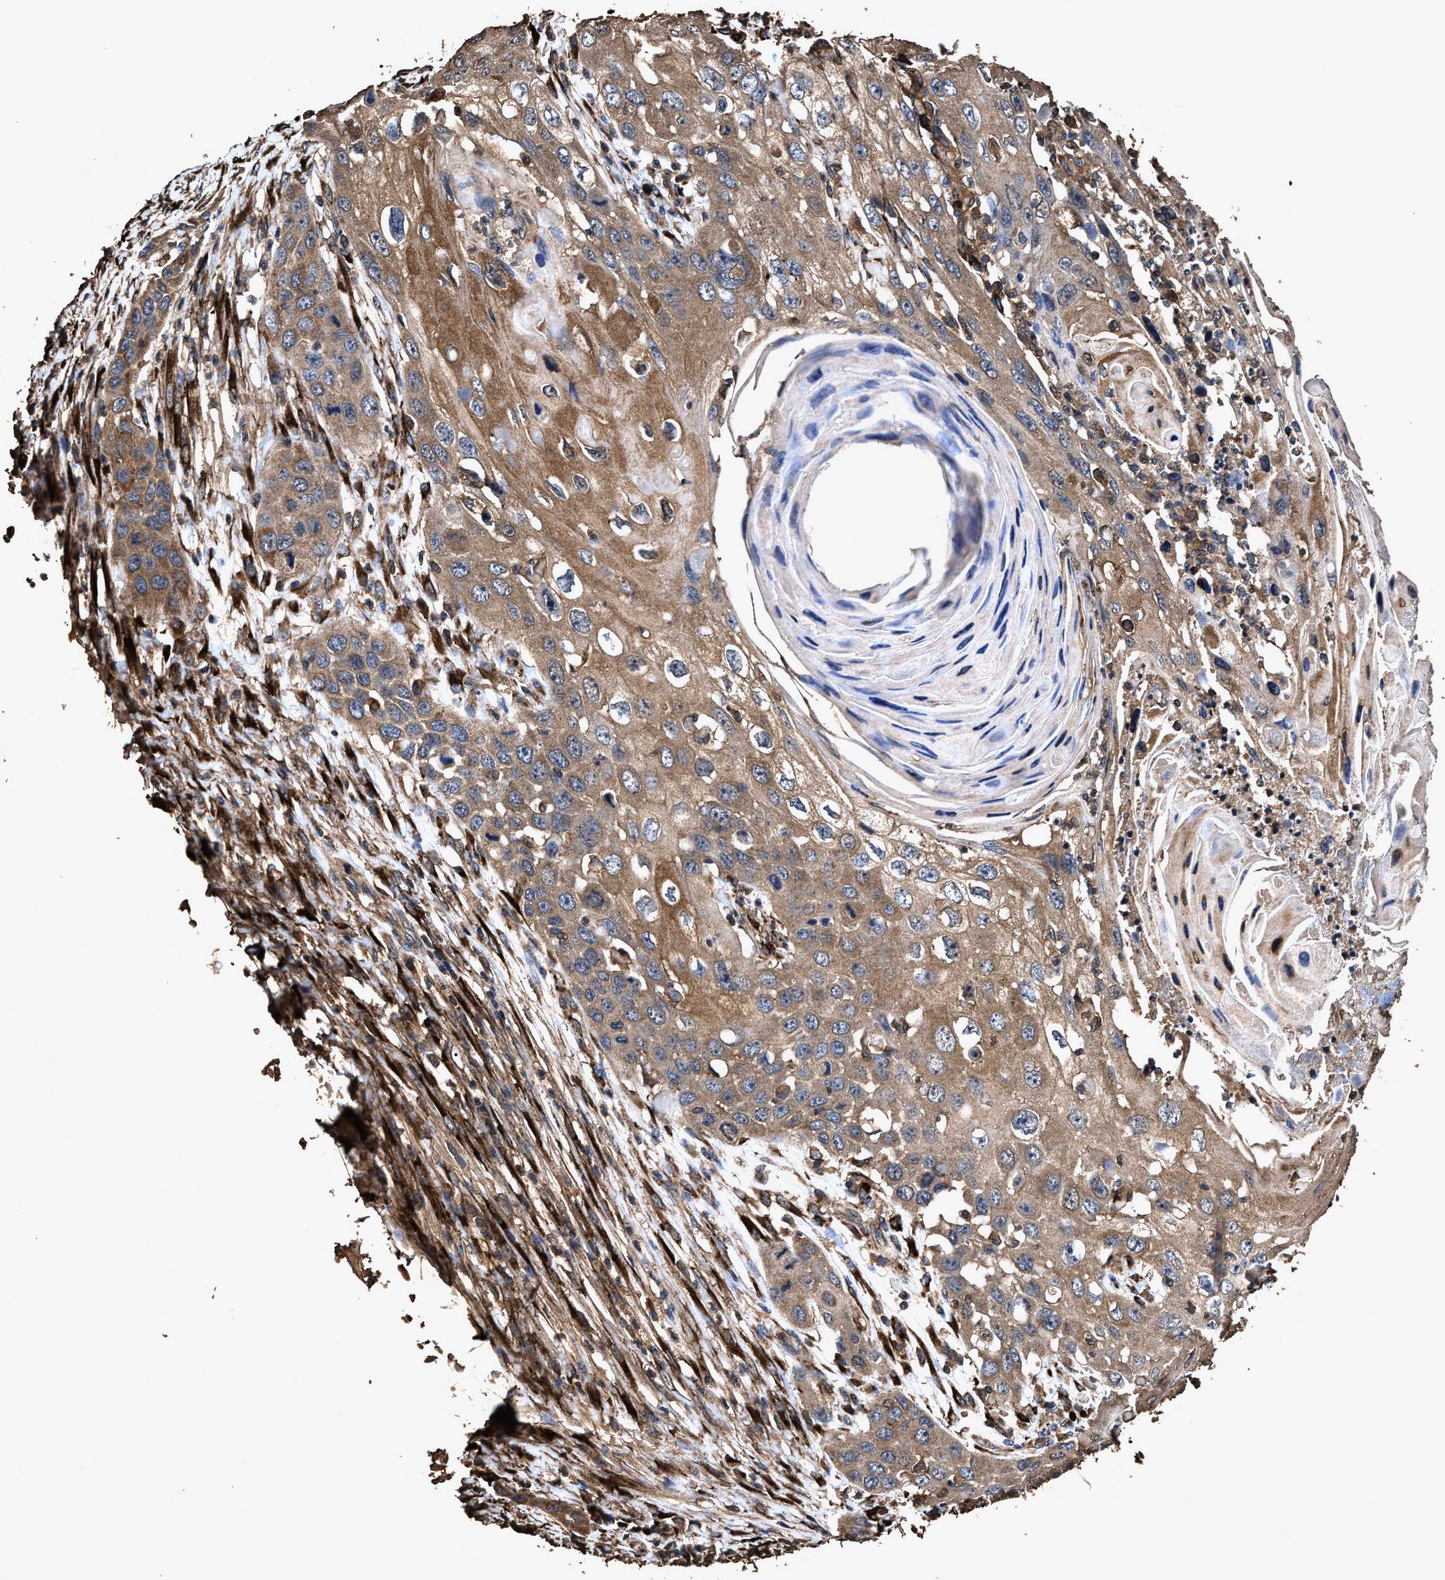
{"staining": {"intensity": "moderate", "quantity": ">75%", "location": "cytoplasmic/membranous"}, "tissue": "skin cancer", "cell_type": "Tumor cells", "image_type": "cancer", "snomed": [{"axis": "morphology", "description": "Squamous cell carcinoma, NOS"}, {"axis": "topography", "description": "Skin"}], "caption": "This is an image of IHC staining of skin squamous cell carcinoma, which shows moderate staining in the cytoplasmic/membranous of tumor cells.", "gene": "ZMYND19", "patient": {"sex": "male", "age": 55}}